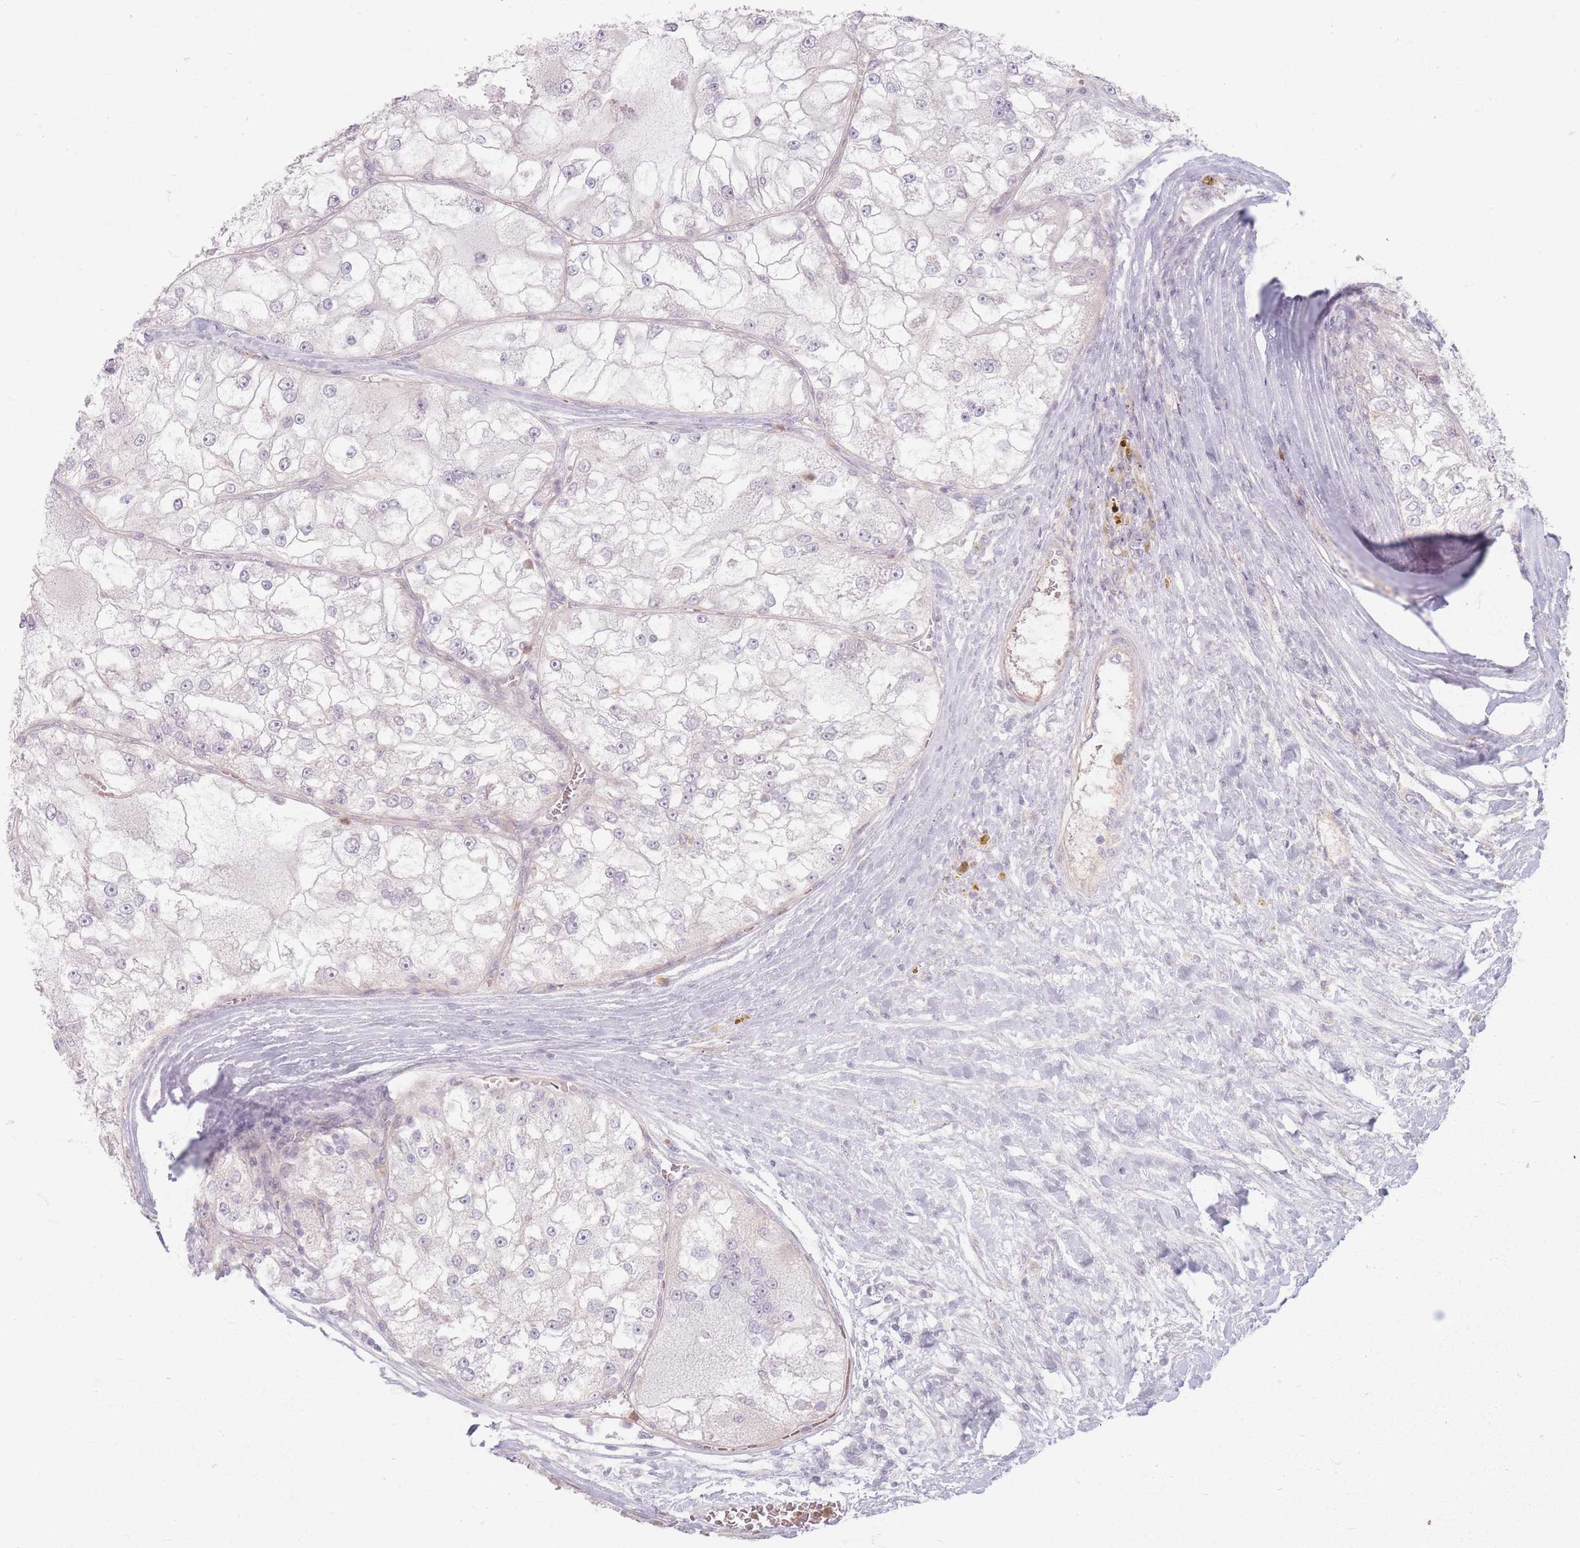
{"staining": {"intensity": "negative", "quantity": "none", "location": "none"}, "tissue": "renal cancer", "cell_type": "Tumor cells", "image_type": "cancer", "snomed": [{"axis": "morphology", "description": "Adenocarcinoma, NOS"}, {"axis": "topography", "description": "Kidney"}], "caption": "Protein analysis of renal adenocarcinoma shows no significant staining in tumor cells.", "gene": "CHCHD7", "patient": {"sex": "female", "age": 72}}